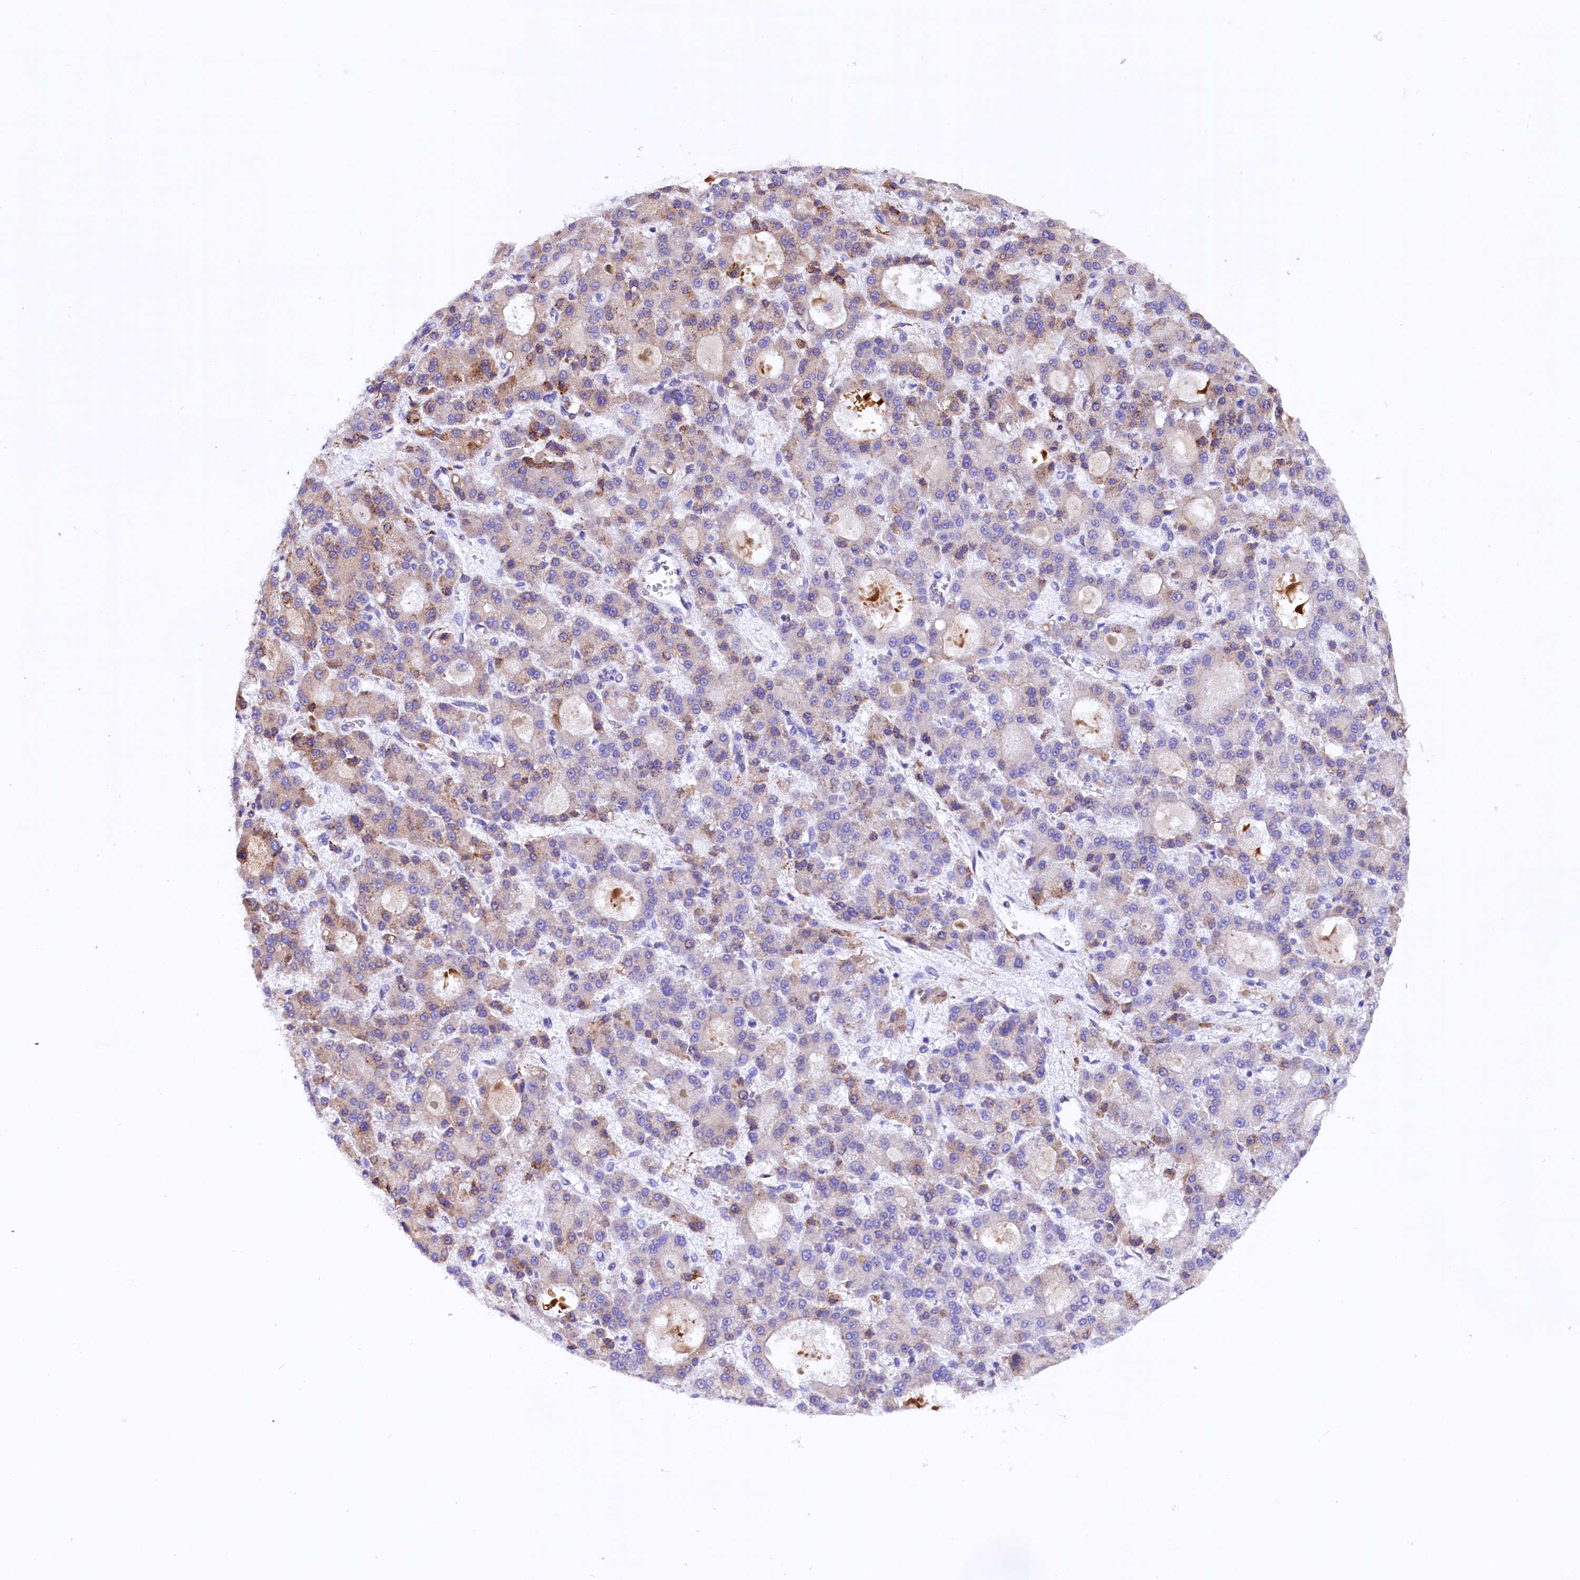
{"staining": {"intensity": "weak", "quantity": "<25%", "location": "cytoplasmic/membranous"}, "tissue": "liver cancer", "cell_type": "Tumor cells", "image_type": "cancer", "snomed": [{"axis": "morphology", "description": "Carcinoma, Hepatocellular, NOS"}, {"axis": "topography", "description": "Liver"}], "caption": "This is an IHC image of human liver hepatocellular carcinoma. There is no positivity in tumor cells.", "gene": "CMTR2", "patient": {"sex": "male", "age": 70}}